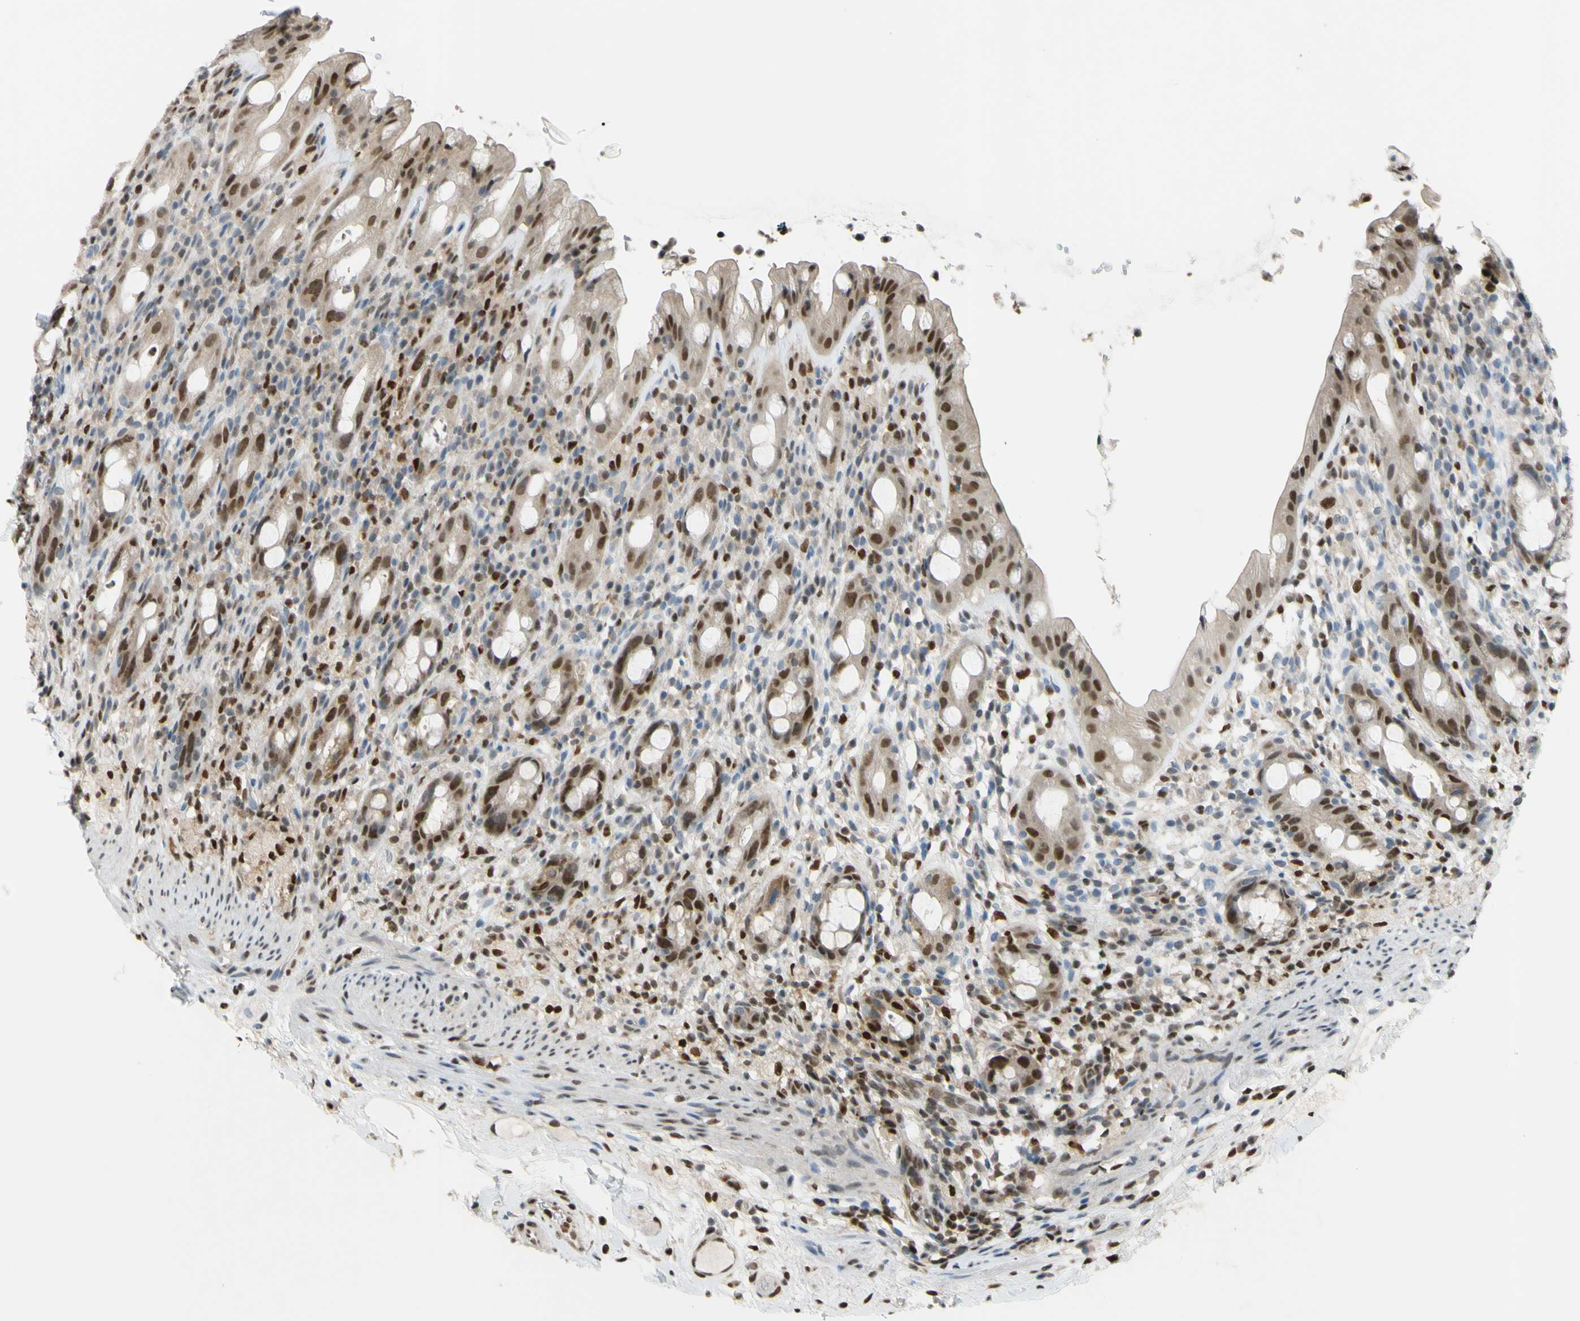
{"staining": {"intensity": "strong", "quantity": "25%-75%", "location": "cytoplasmic/membranous,nuclear"}, "tissue": "rectum", "cell_type": "Glandular cells", "image_type": "normal", "snomed": [{"axis": "morphology", "description": "Normal tissue, NOS"}, {"axis": "topography", "description": "Rectum"}], "caption": "A photomicrograph of rectum stained for a protein reveals strong cytoplasmic/membranous,nuclear brown staining in glandular cells. The protein is shown in brown color, while the nuclei are stained blue.", "gene": "FKBP5", "patient": {"sex": "male", "age": 44}}